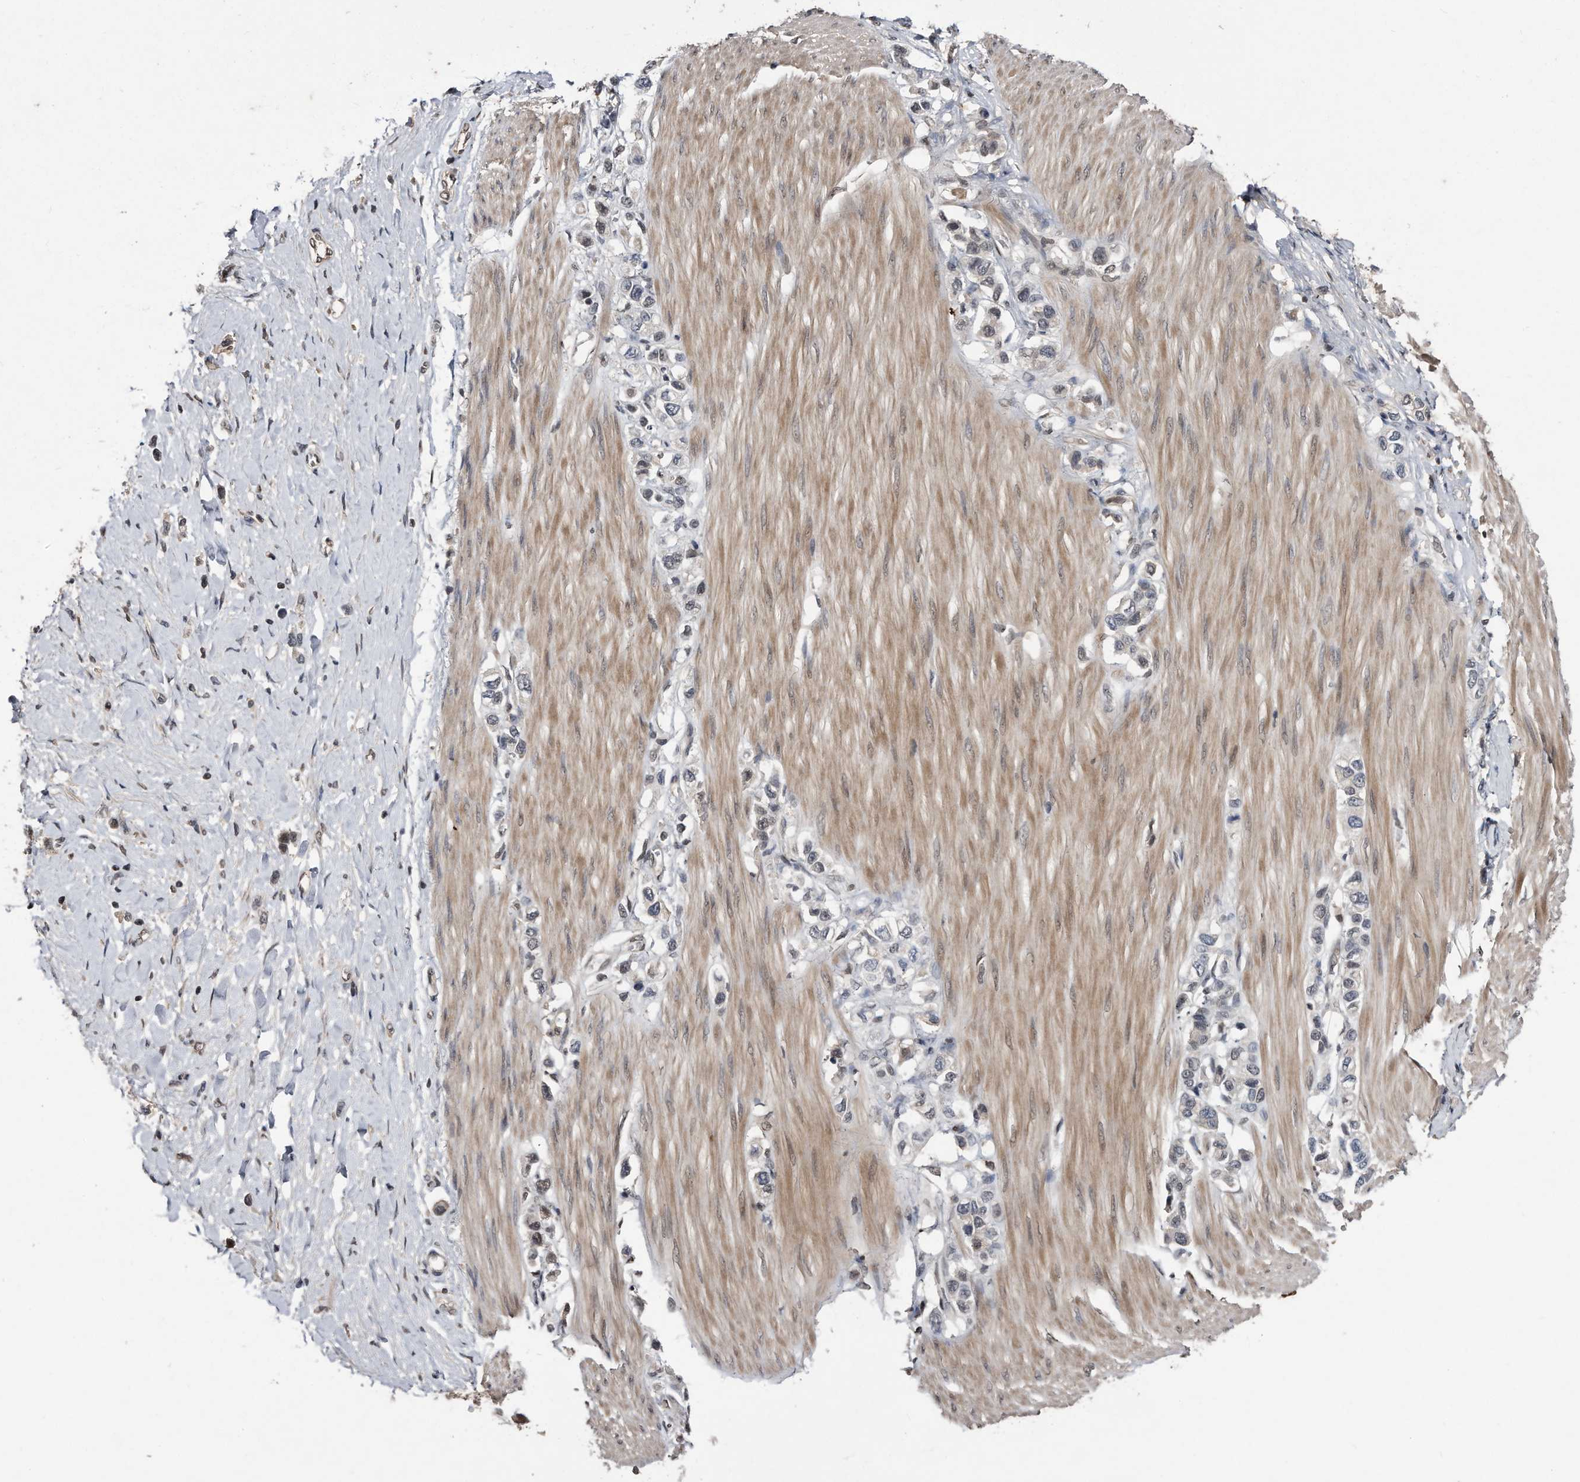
{"staining": {"intensity": "weak", "quantity": "<25%", "location": "cytoplasmic/membranous"}, "tissue": "stomach cancer", "cell_type": "Tumor cells", "image_type": "cancer", "snomed": [{"axis": "morphology", "description": "Adenocarcinoma, NOS"}, {"axis": "topography", "description": "Stomach"}], "caption": "Tumor cells are negative for protein expression in human stomach adenocarcinoma.", "gene": "RAD23B", "patient": {"sex": "female", "age": 65}}